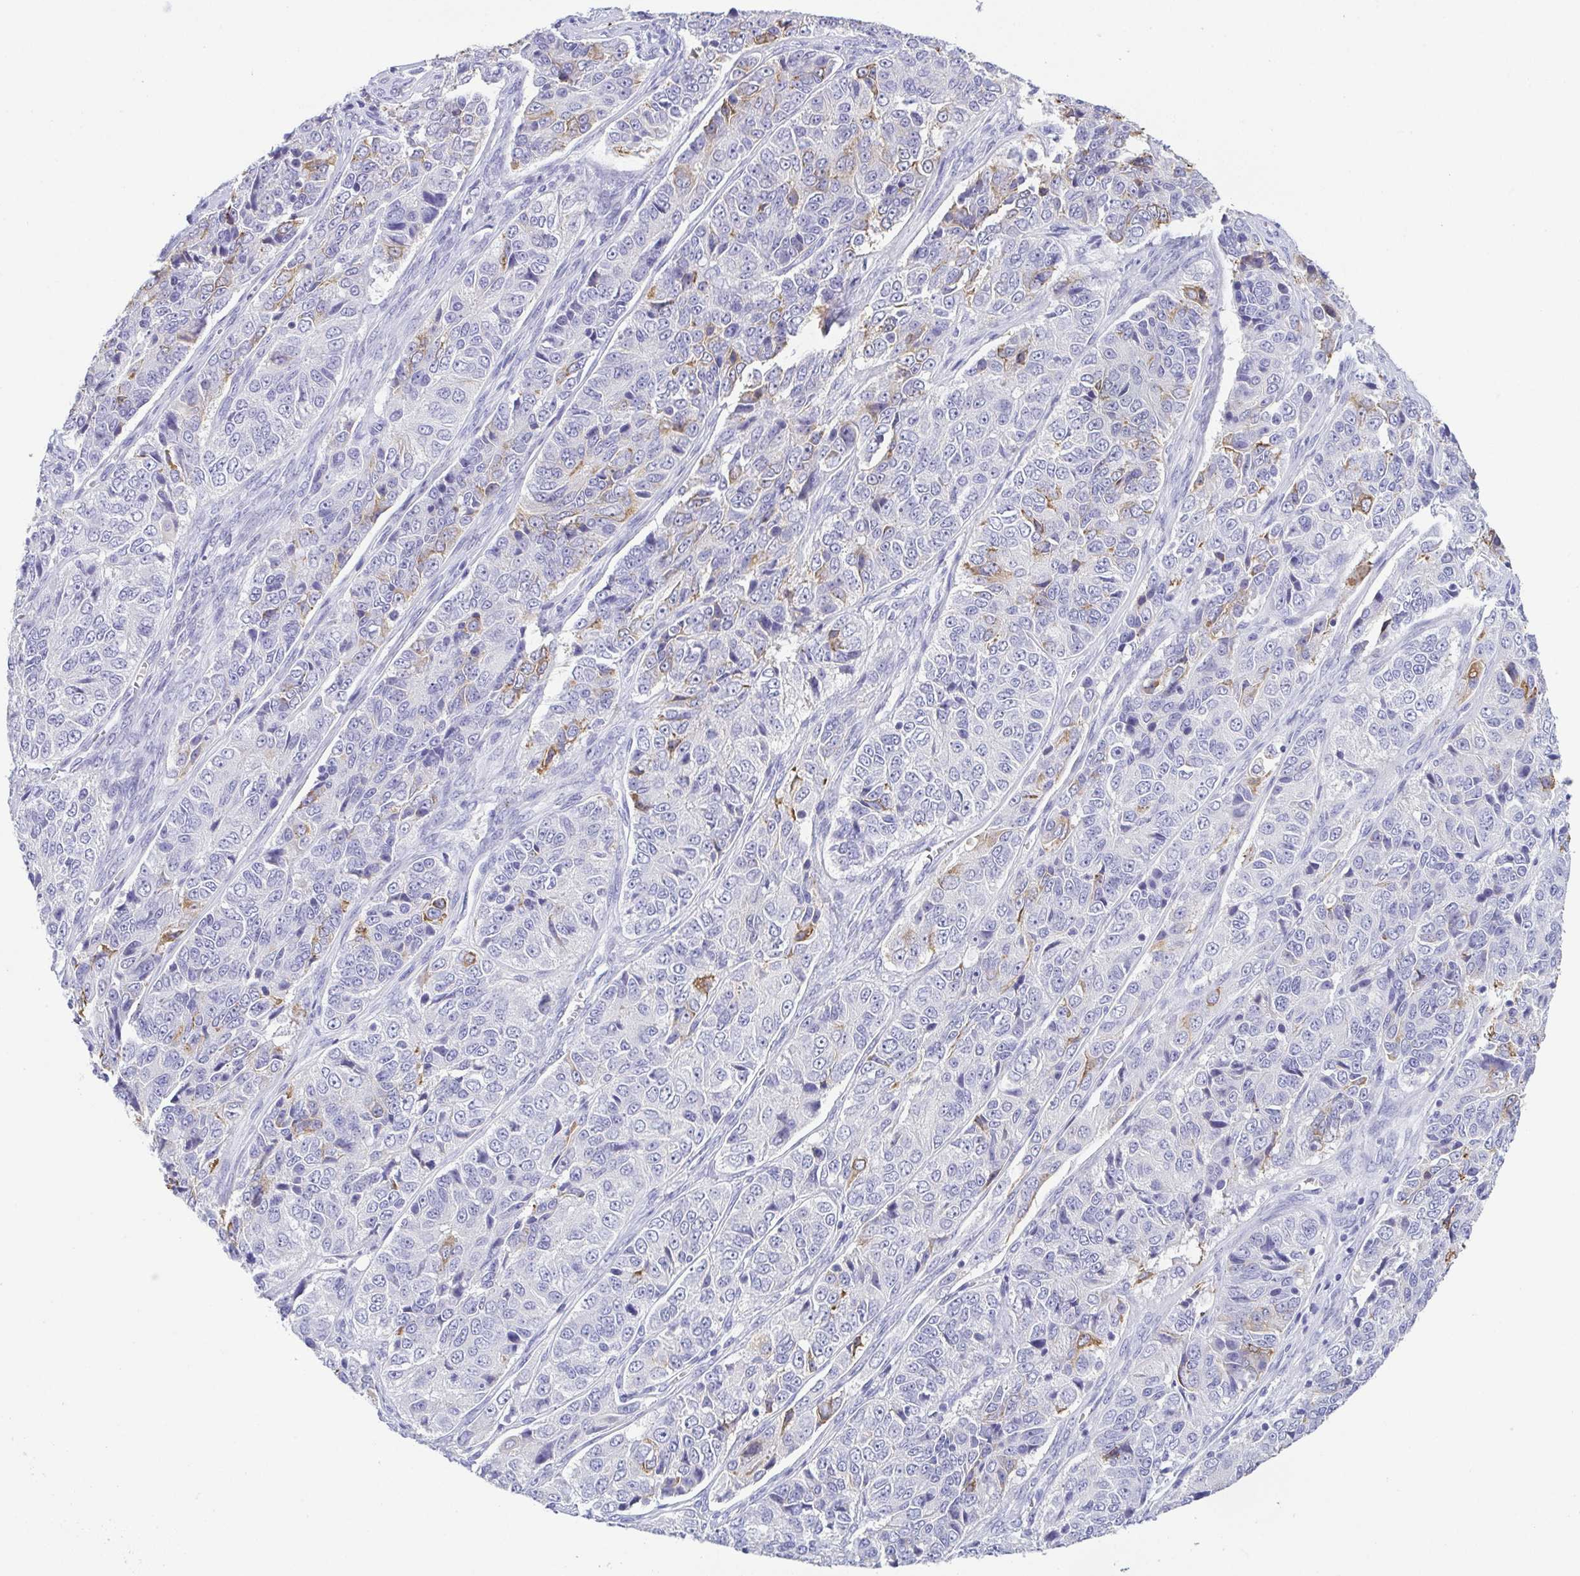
{"staining": {"intensity": "moderate", "quantity": "<25%", "location": "cytoplasmic/membranous"}, "tissue": "ovarian cancer", "cell_type": "Tumor cells", "image_type": "cancer", "snomed": [{"axis": "morphology", "description": "Carcinoma, endometroid"}, {"axis": "topography", "description": "Ovary"}], "caption": "A micrograph of human endometroid carcinoma (ovarian) stained for a protein exhibits moderate cytoplasmic/membranous brown staining in tumor cells. The staining is performed using DAB (3,3'-diaminobenzidine) brown chromogen to label protein expression. The nuclei are counter-stained blue using hematoxylin.", "gene": "HAPLN2", "patient": {"sex": "female", "age": 51}}